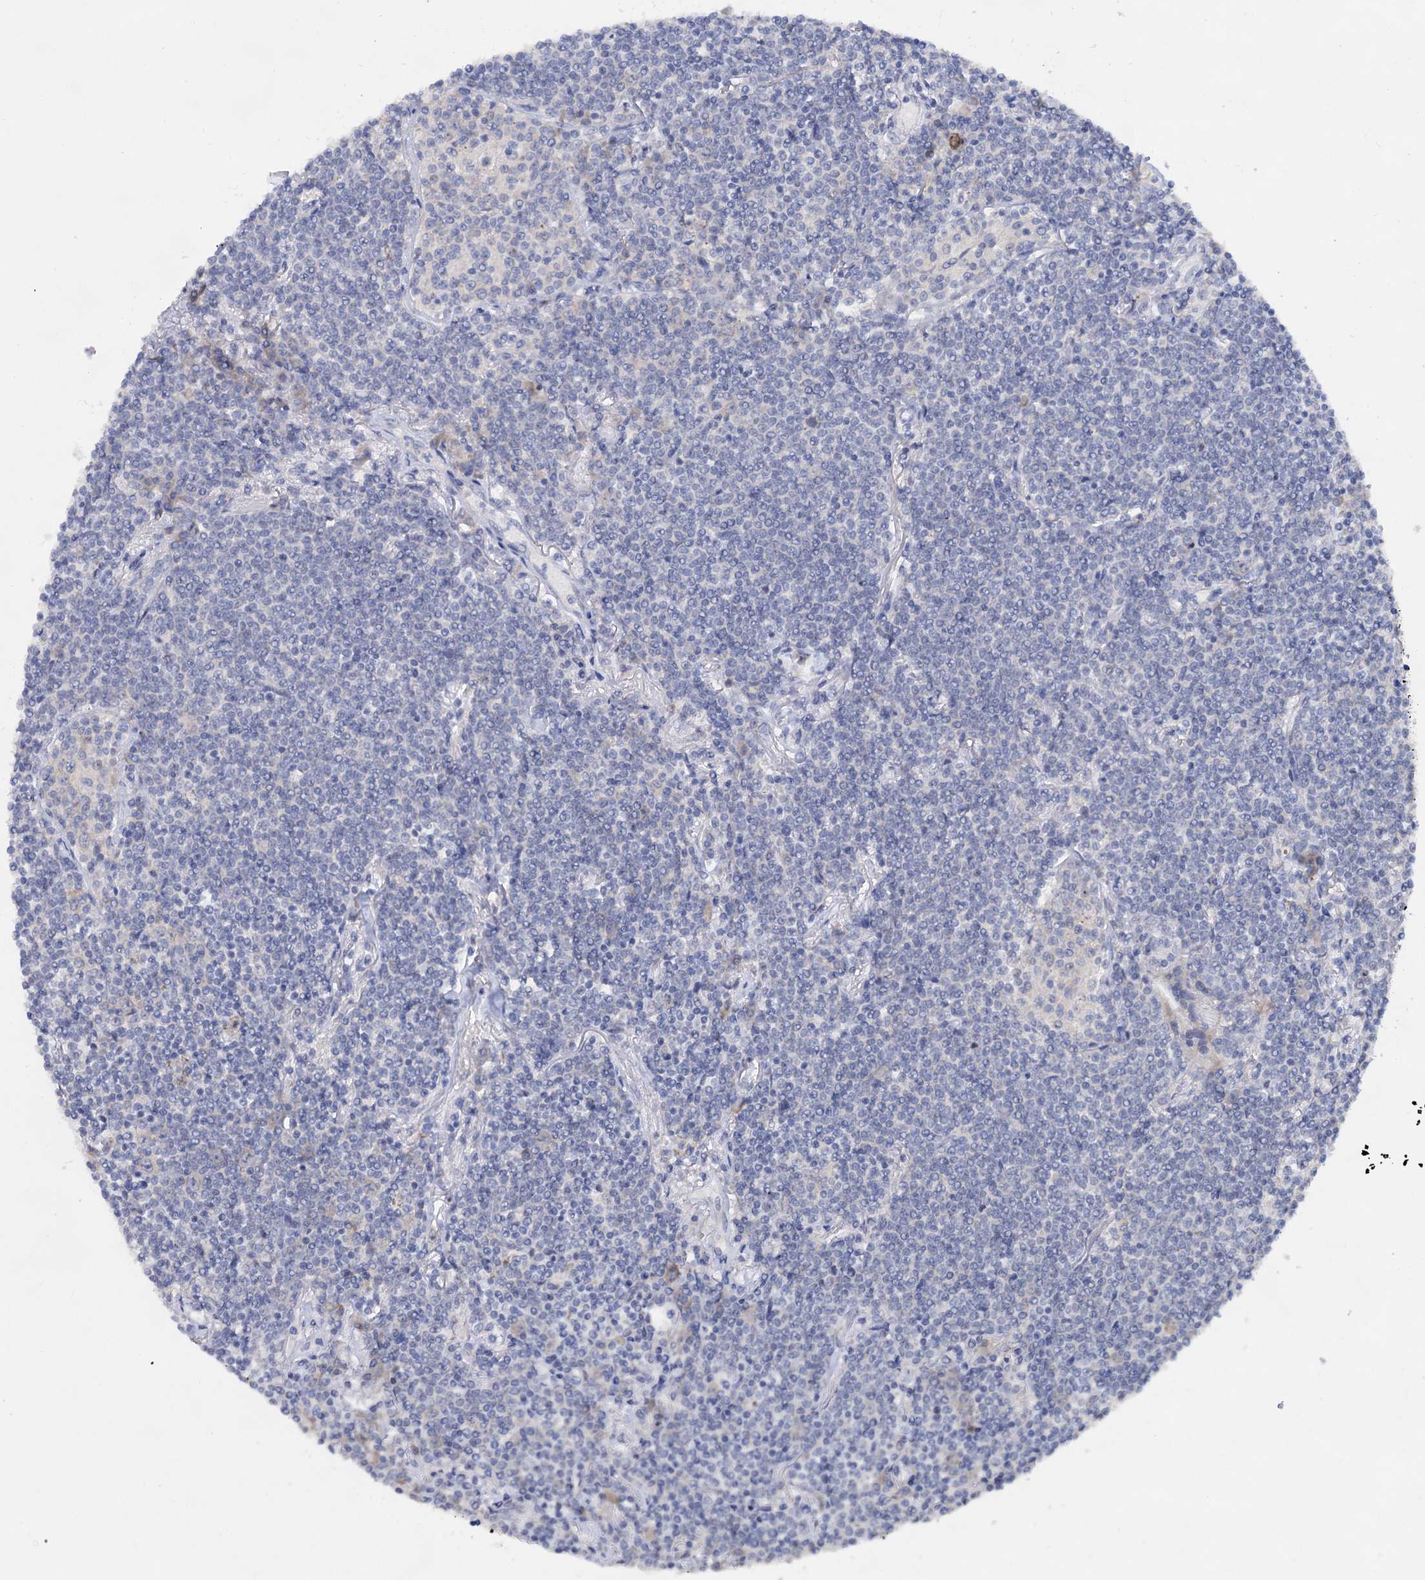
{"staining": {"intensity": "negative", "quantity": "none", "location": "none"}, "tissue": "lymphoma", "cell_type": "Tumor cells", "image_type": "cancer", "snomed": [{"axis": "morphology", "description": "Malignant lymphoma, non-Hodgkin's type, Low grade"}, {"axis": "topography", "description": "Lung"}], "caption": "Immunohistochemical staining of lymphoma exhibits no significant staining in tumor cells.", "gene": "CAPRIN2", "patient": {"sex": "female", "age": 71}}